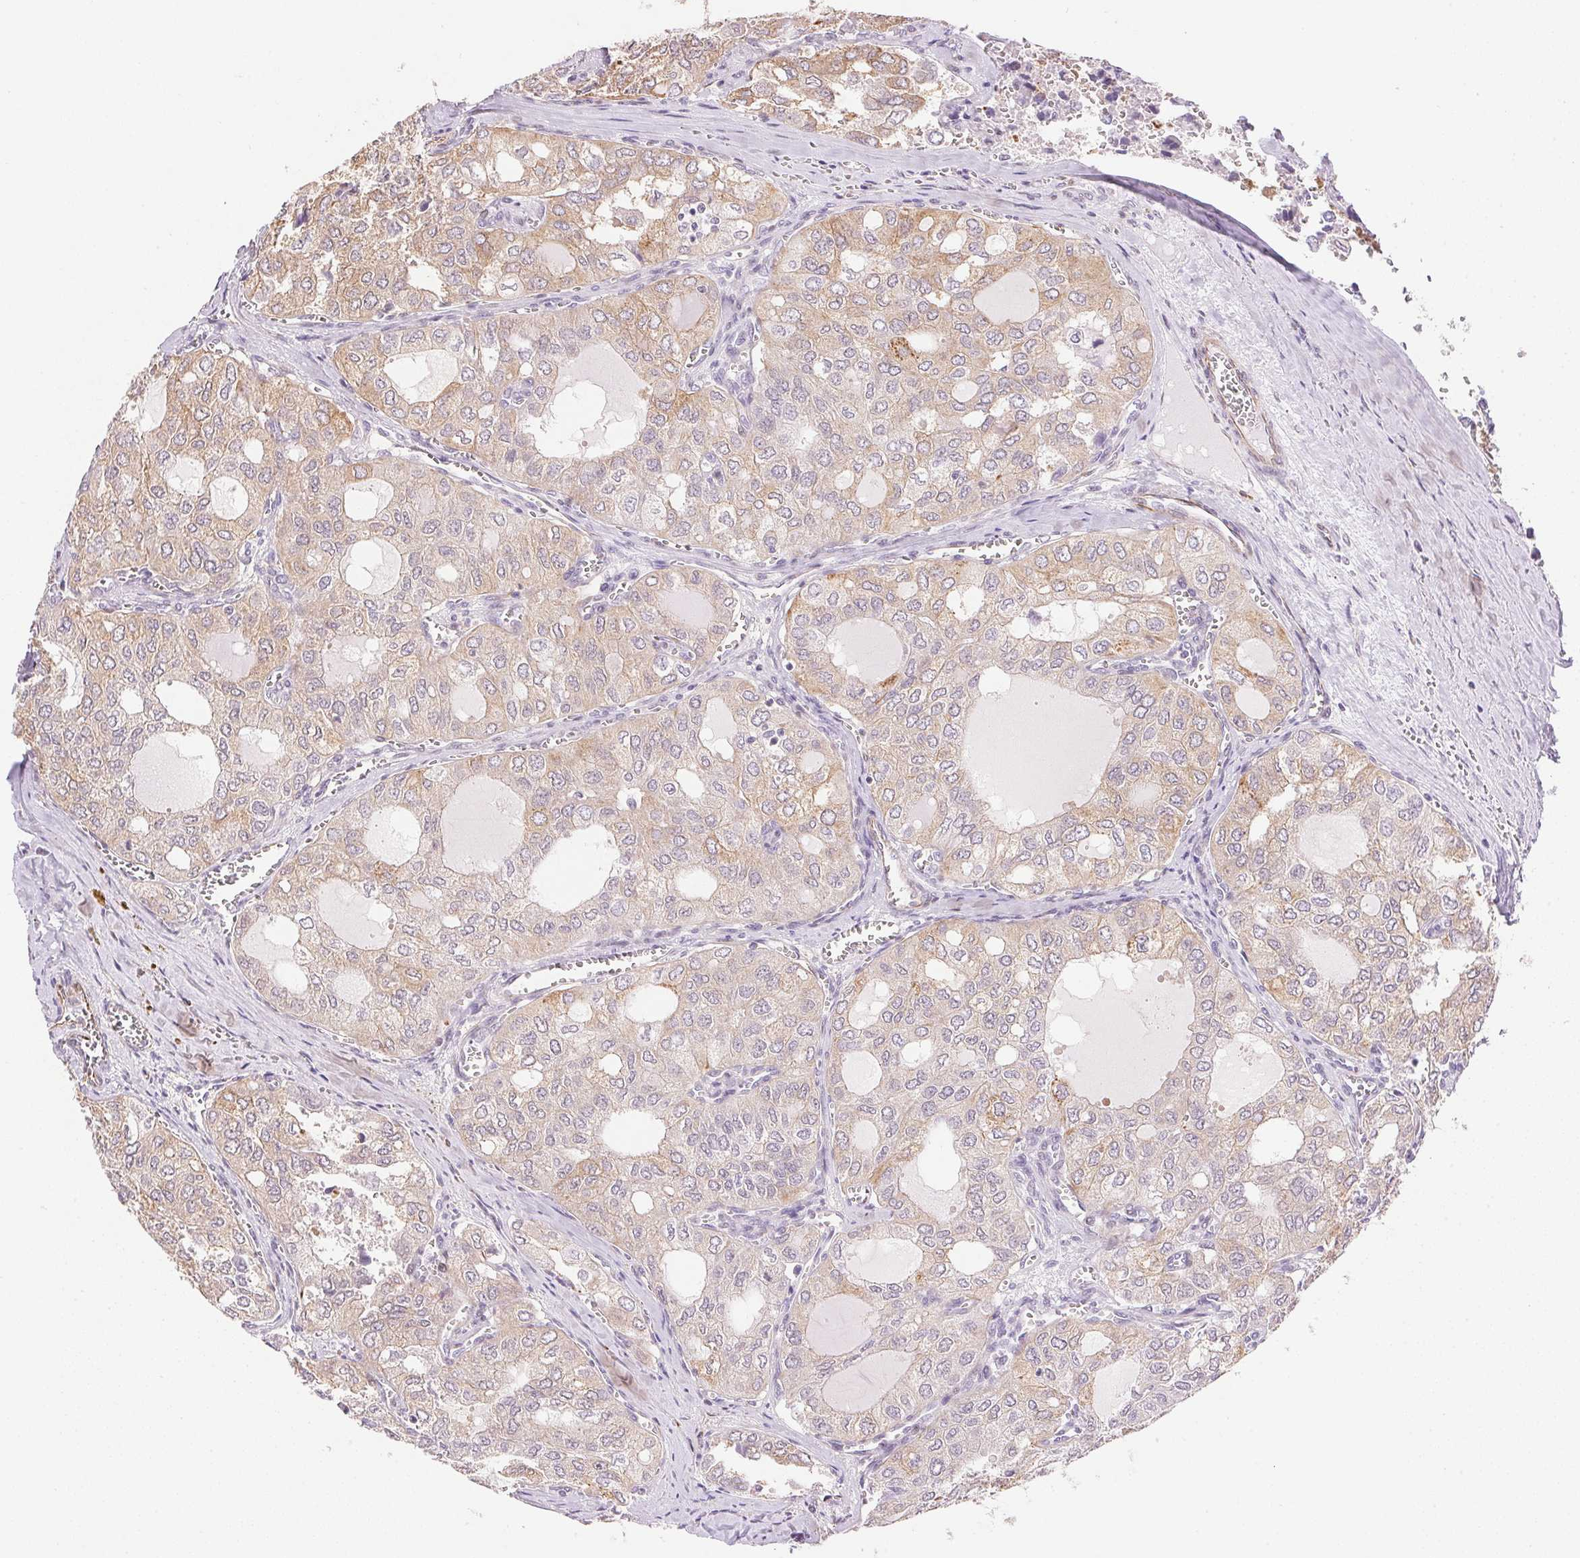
{"staining": {"intensity": "weak", "quantity": "25%-75%", "location": "cytoplasmic/membranous"}, "tissue": "thyroid cancer", "cell_type": "Tumor cells", "image_type": "cancer", "snomed": [{"axis": "morphology", "description": "Follicular adenoma carcinoma, NOS"}, {"axis": "topography", "description": "Thyroid gland"}], "caption": "A micrograph of human thyroid cancer (follicular adenoma carcinoma) stained for a protein demonstrates weak cytoplasmic/membranous brown staining in tumor cells. (DAB IHC, brown staining for protein, blue staining for nuclei).", "gene": "GYG2", "patient": {"sex": "male", "age": 75}}